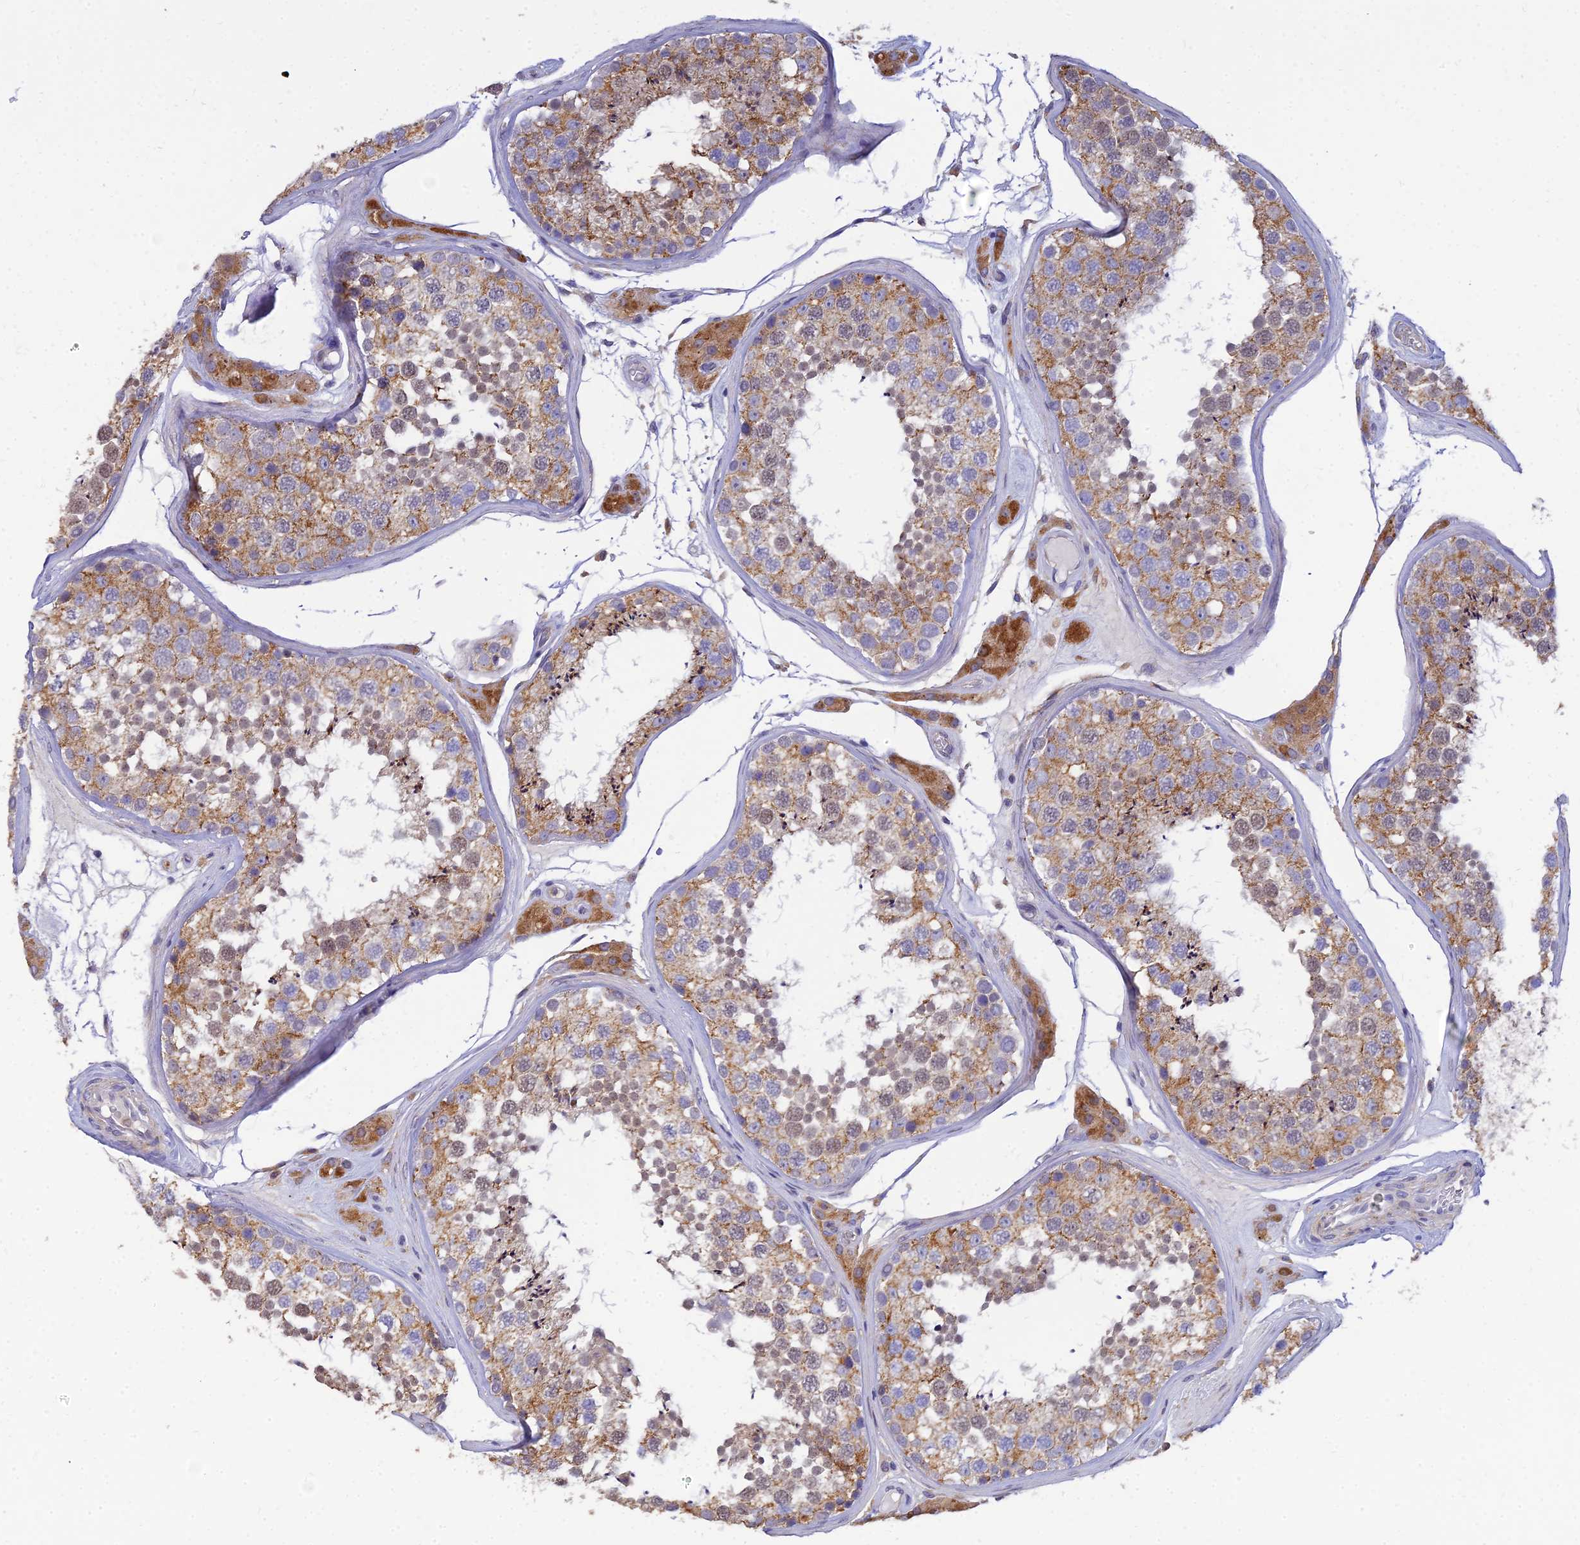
{"staining": {"intensity": "moderate", "quantity": ">75%", "location": "cytoplasmic/membranous"}, "tissue": "testis", "cell_type": "Cells in seminiferous ducts", "image_type": "normal", "snomed": [{"axis": "morphology", "description": "Normal tissue, NOS"}, {"axis": "topography", "description": "Testis"}], "caption": "A brown stain shows moderate cytoplasmic/membranous positivity of a protein in cells in seminiferous ducts of unremarkable testis. (Brightfield microscopy of DAB IHC at high magnification).", "gene": "ARL8A", "patient": {"sex": "male", "age": 46}}